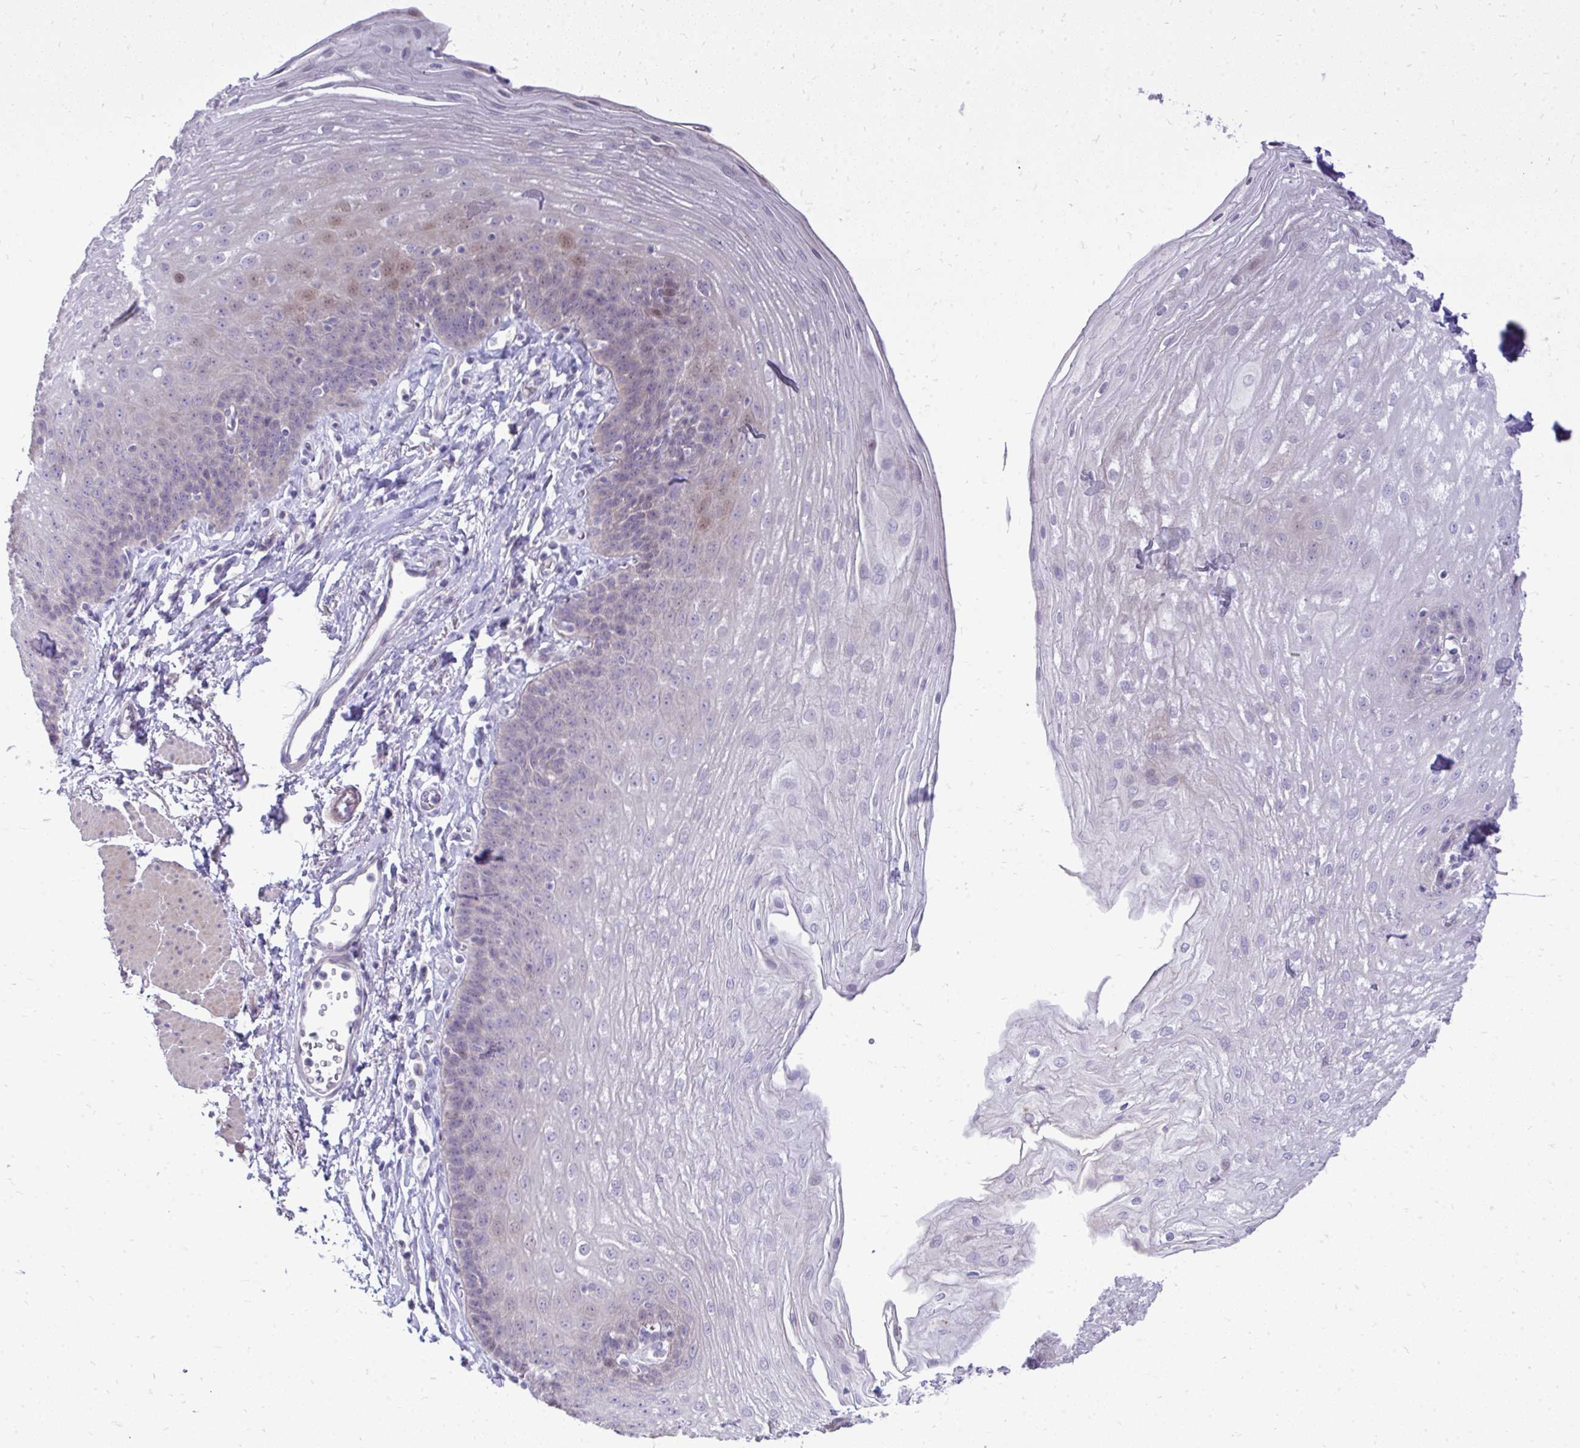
{"staining": {"intensity": "weak", "quantity": "<25%", "location": "cytoplasmic/membranous"}, "tissue": "esophagus", "cell_type": "Squamous epithelial cells", "image_type": "normal", "snomed": [{"axis": "morphology", "description": "Normal tissue, NOS"}, {"axis": "topography", "description": "Esophagus"}], "caption": "Immunohistochemistry micrograph of unremarkable human esophagus stained for a protein (brown), which reveals no positivity in squamous epithelial cells. (DAB (3,3'-diaminobenzidine) immunohistochemistry (IHC), high magnification).", "gene": "OR8D1", "patient": {"sex": "female", "age": 81}}